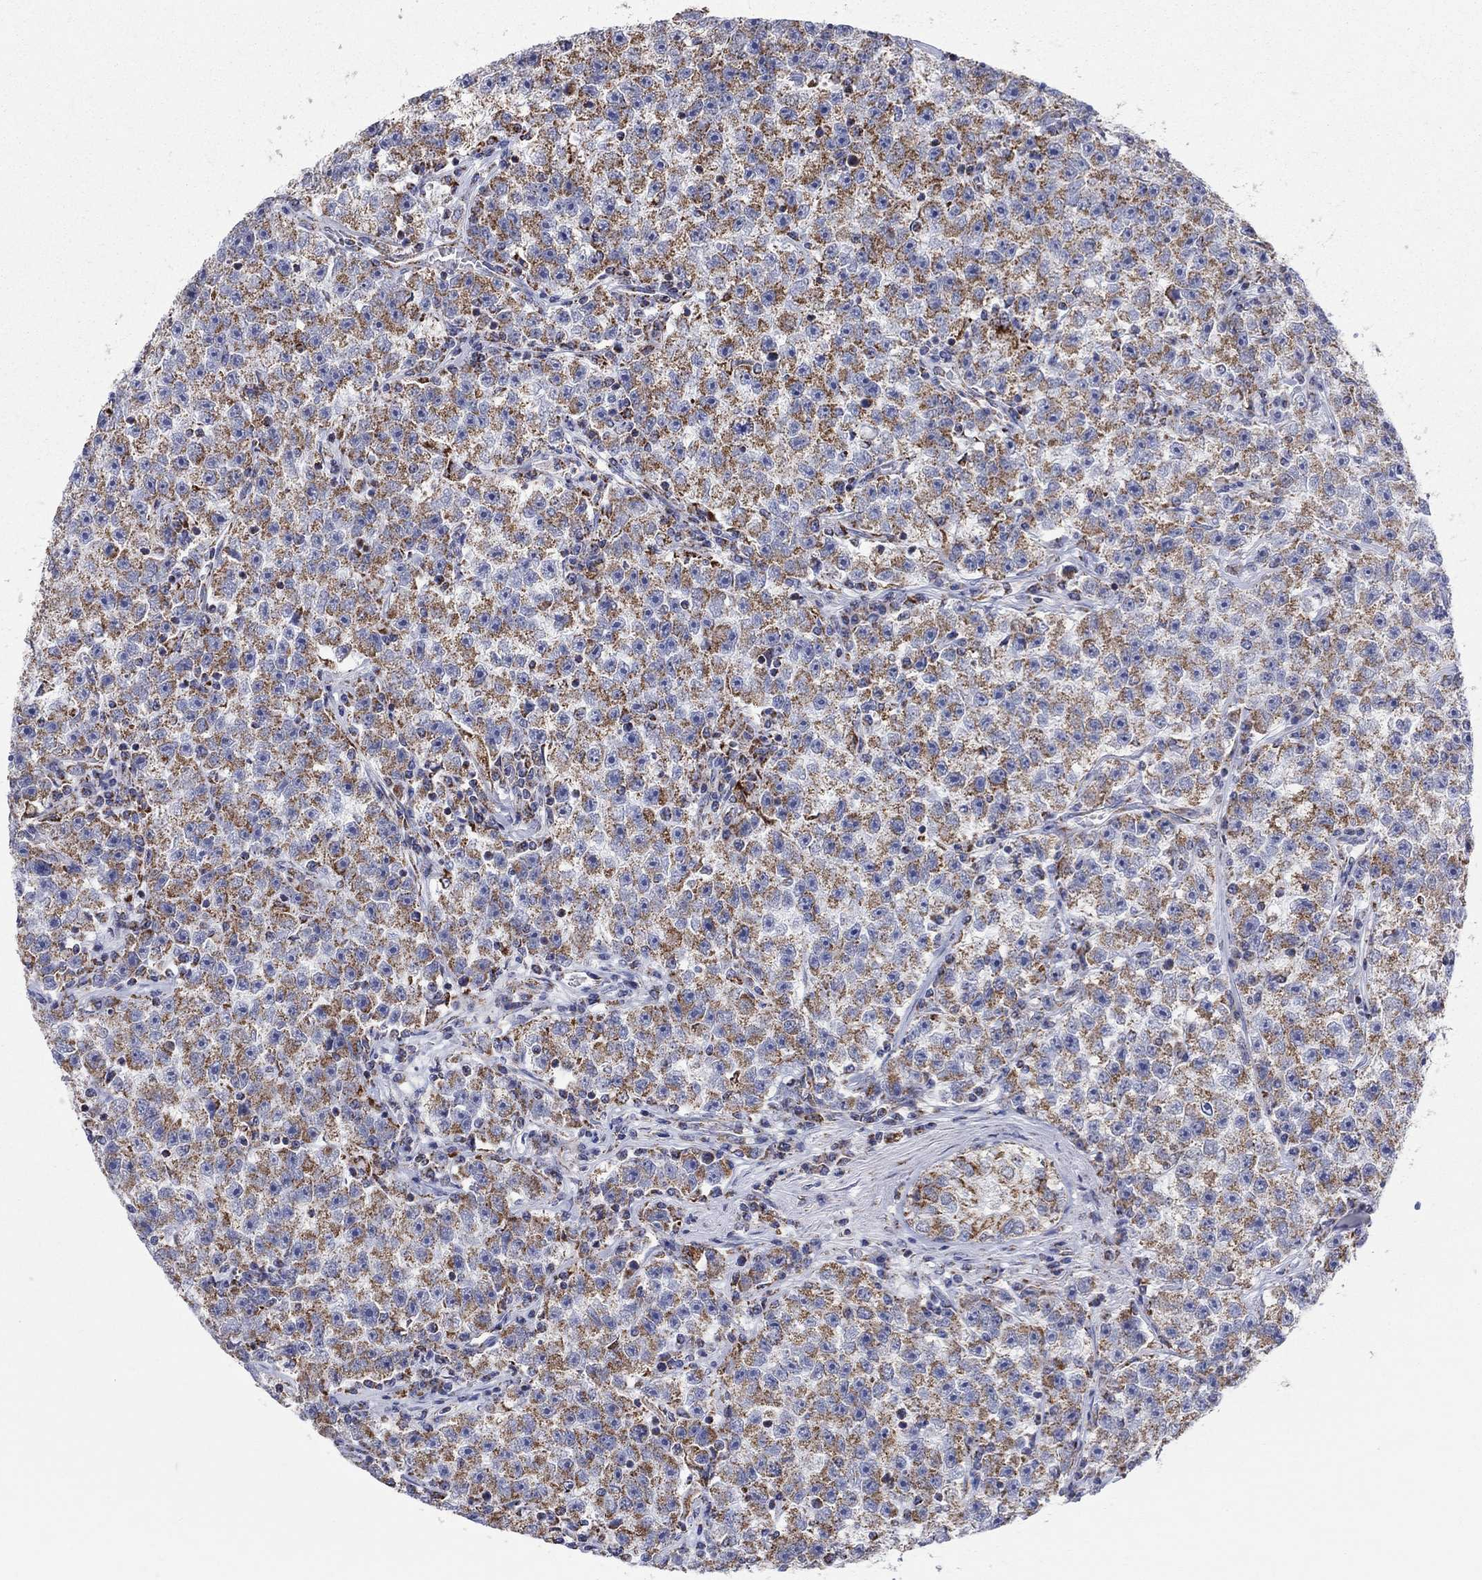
{"staining": {"intensity": "moderate", "quantity": ">75%", "location": "cytoplasmic/membranous"}, "tissue": "testis cancer", "cell_type": "Tumor cells", "image_type": "cancer", "snomed": [{"axis": "morphology", "description": "Seminoma, NOS"}, {"axis": "topography", "description": "Testis"}], "caption": "Moderate cytoplasmic/membranous protein expression is seen in approximately >75% of tumor cells in testis cancer (seminoma).", "gene": "KISS1R", "patient": {"sex": "male", "age": 22}}